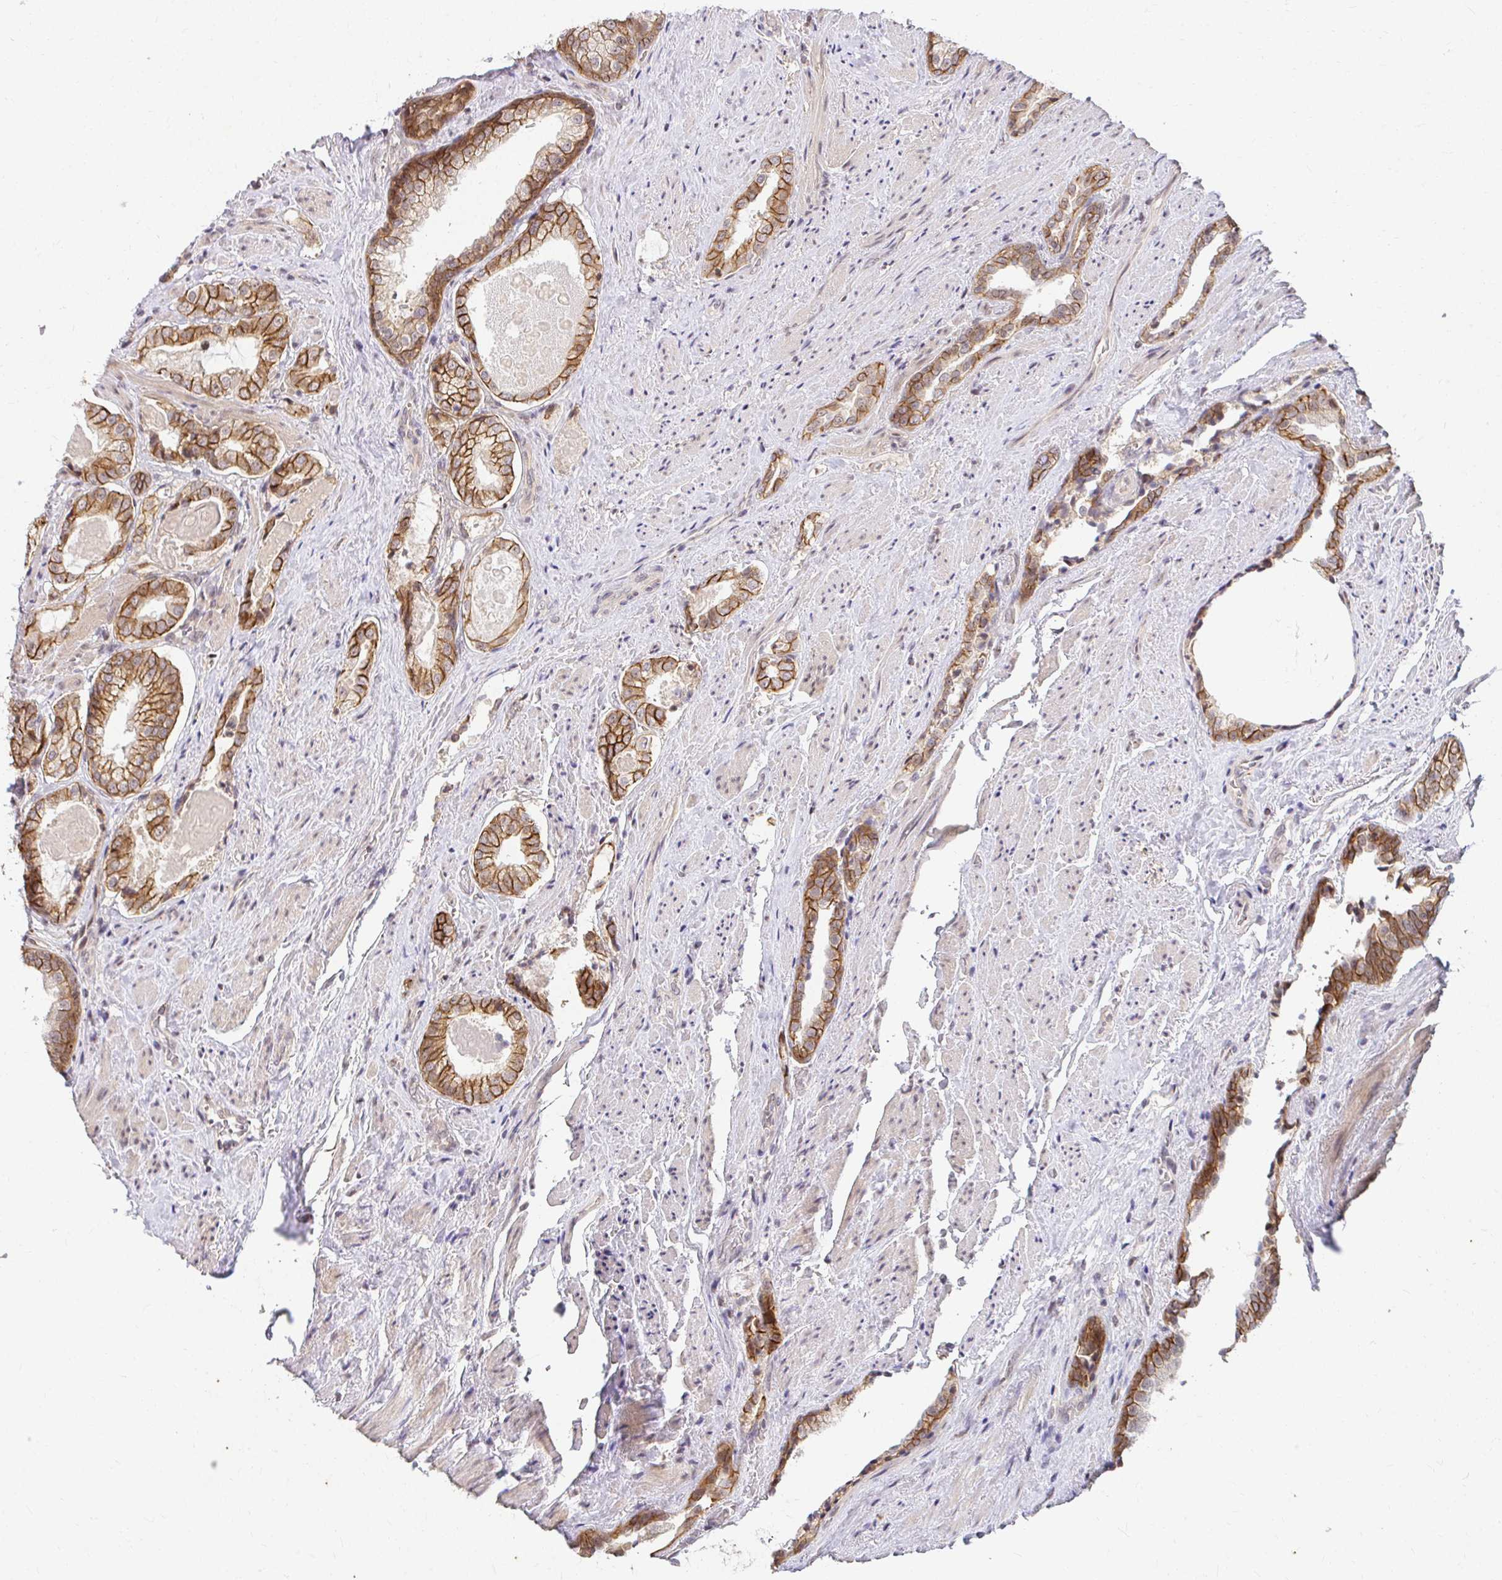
{"staining": {"intensity": "moderate", "quantity": ">75%", "location": "cytoplasmic/membranous"}, "tissue": "prostate cancer", "cell_type": "Tumor cells", "image_type": "cancer", "snomed": [{"axis": "morphology", "description": "Adenocarcinoma, High grade"}, {"axis": "topography", "description": "Prostate"}], "caption": "Prostate cancer tissue shows moderate cytoplasmic/membranous positivity in approximately >75% of tumor cells", "gene": "ANK3", "patient": {"sex": "male", "age": 65}}